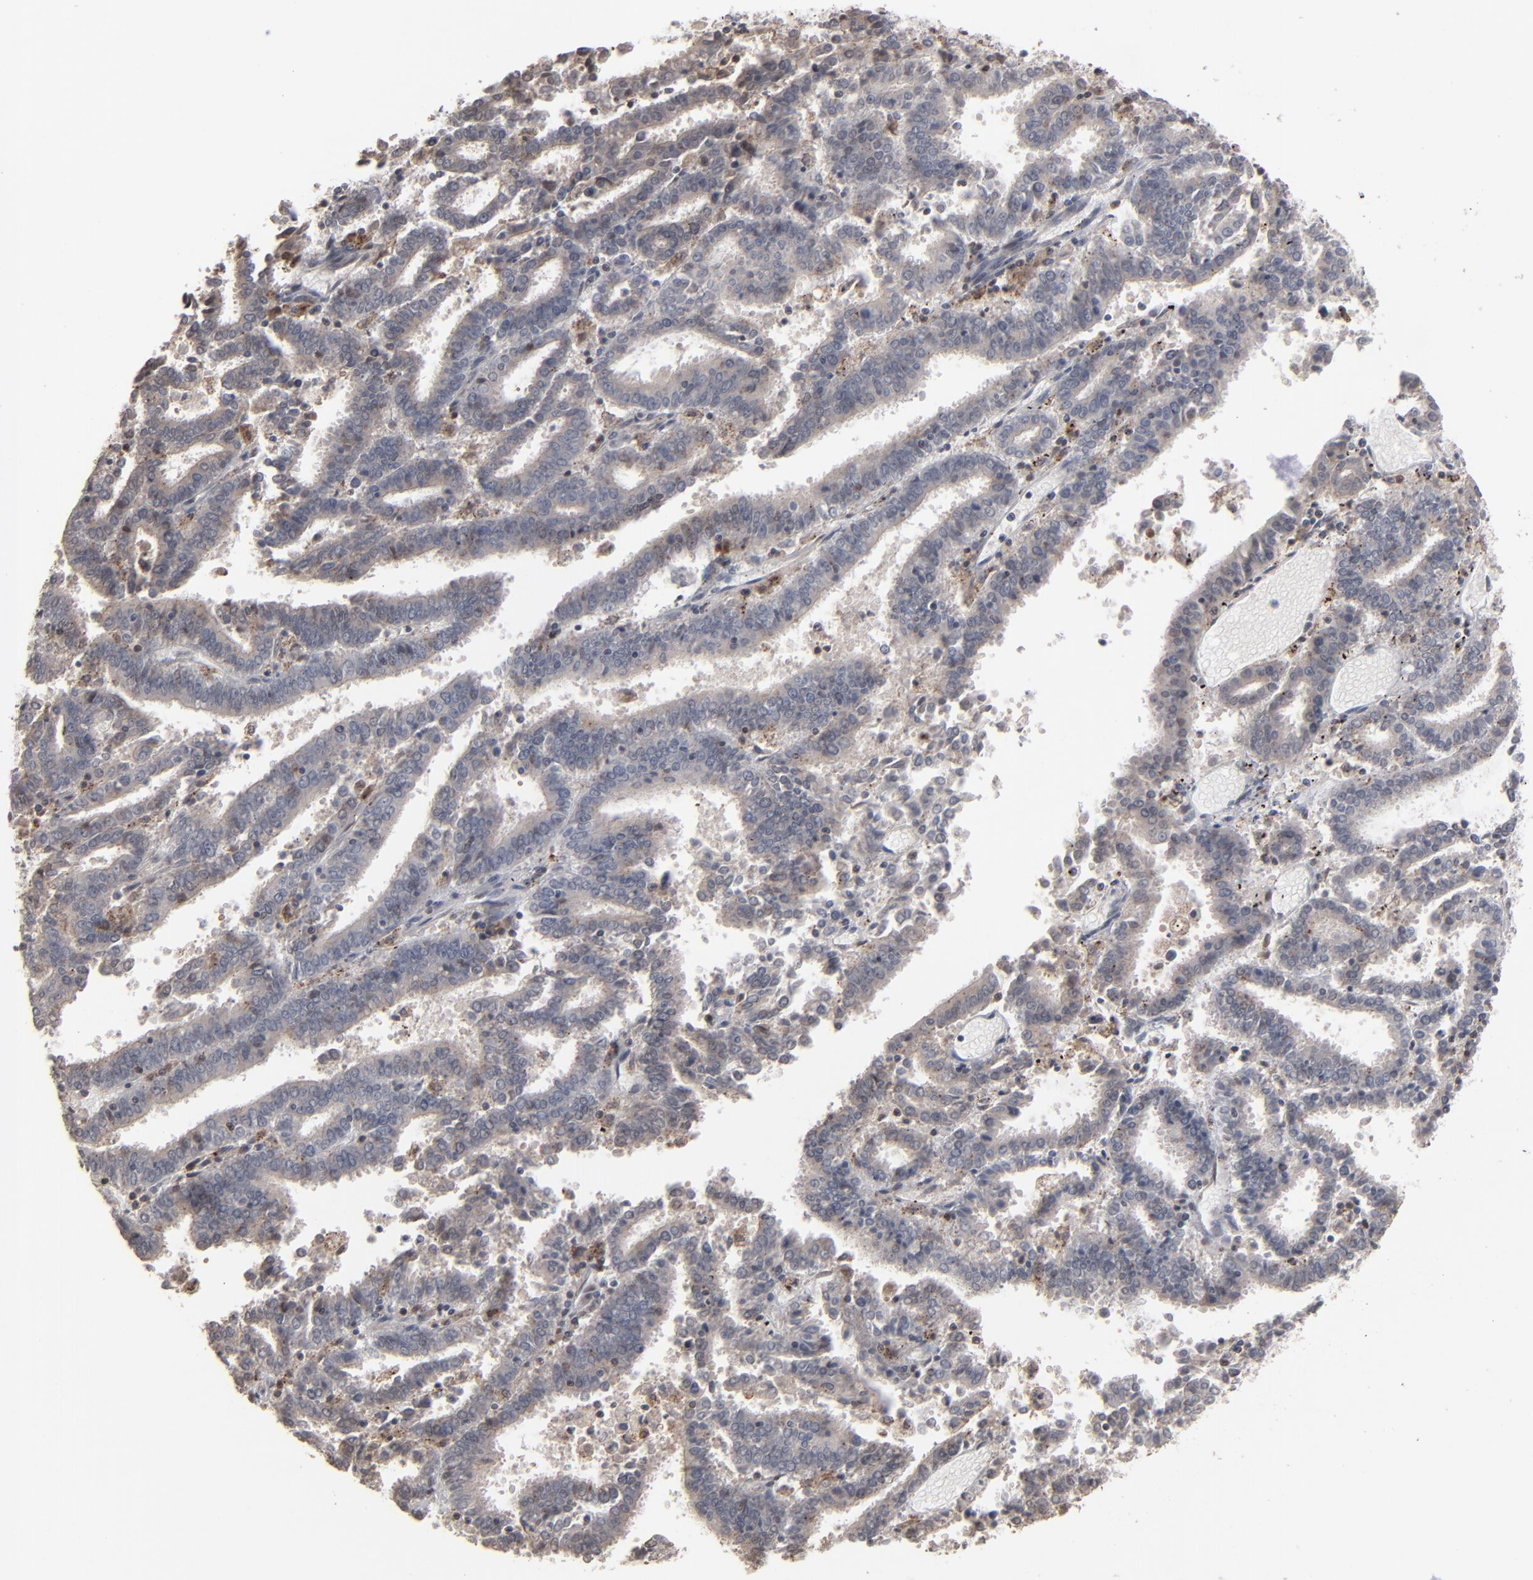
{"staining": {"intensity": "weak", "quantity": ">75%", "location": "cytoplasmic/membranous"}, "tissue": "endometrial cancer", "cell_type": "Tumor cells", "image_type": "cancer", "snomed": [{"axis": "morphology", "description": "Adenocarcinoma, NOS"}, {"axis": "topography", "description": "Uterus"}], "caption": "Endometrial cancer tissue shows weak cytoplasmic/membranous positivity in approximately >75% of tumor cells, visualized by immunohistochemistry. Nuclei are stained in blue.", "gene": "STAT4", "patient": {"sex": "female", "age": 83}}